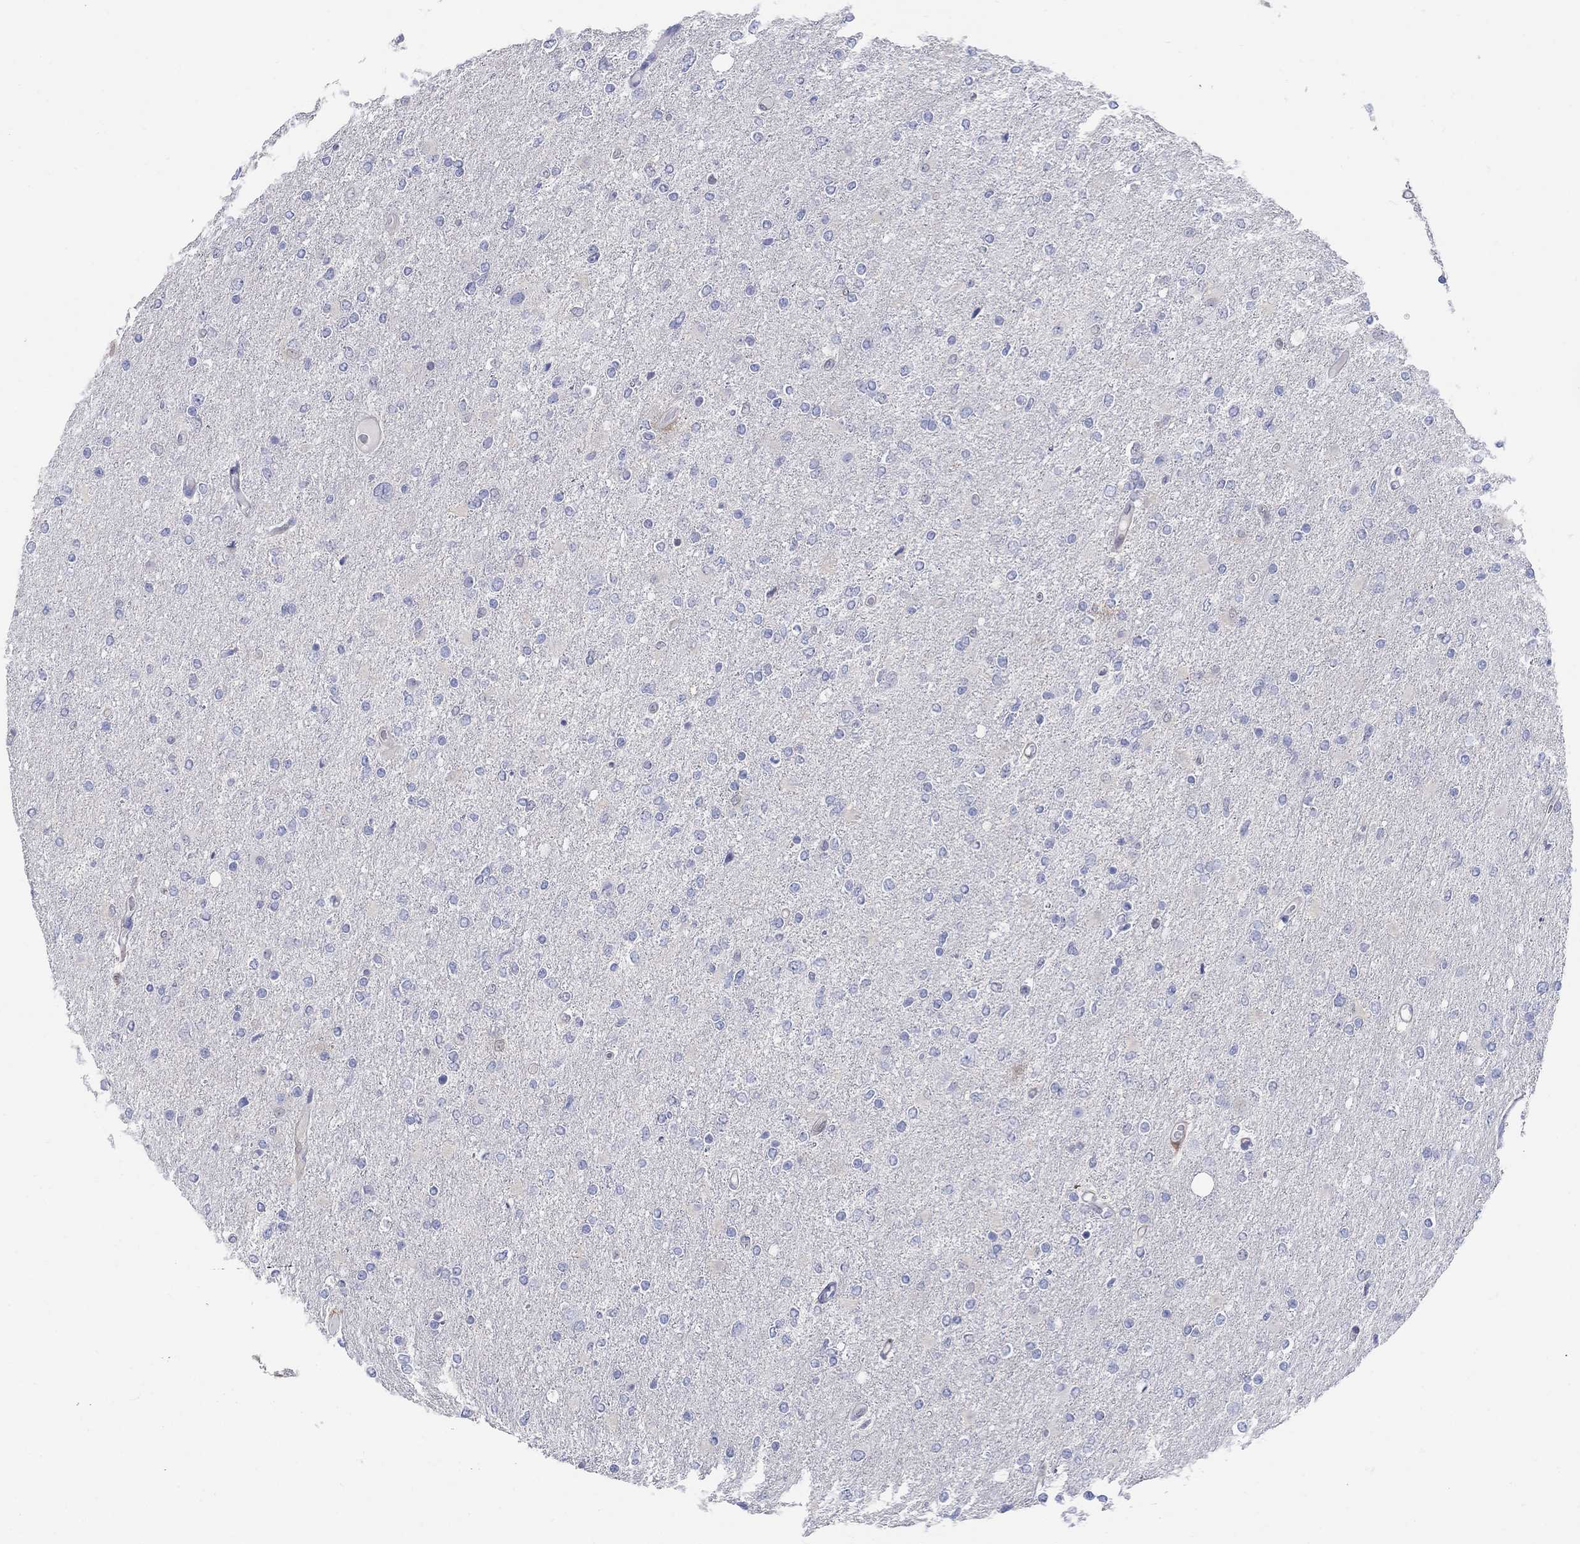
{"staining": {"intensity": "negative", "quantity": "none", "location": "none"}, "tissue": "glioma", "cell_type": "Tumor cells", "image_type": "cancer", "snomed": [{"axis": "morphology", "description": "Glioma, malignant, High grade"}, {"axis": "topography", "description": "Cerebral cortex"}], "caption": "Malignant glioma (high-grade) was stained to show a protein in brown. There is no significant positivity in tumor cells.", "gene": "AKR1C2", "patient": {"sex": "male", "age": 70}}